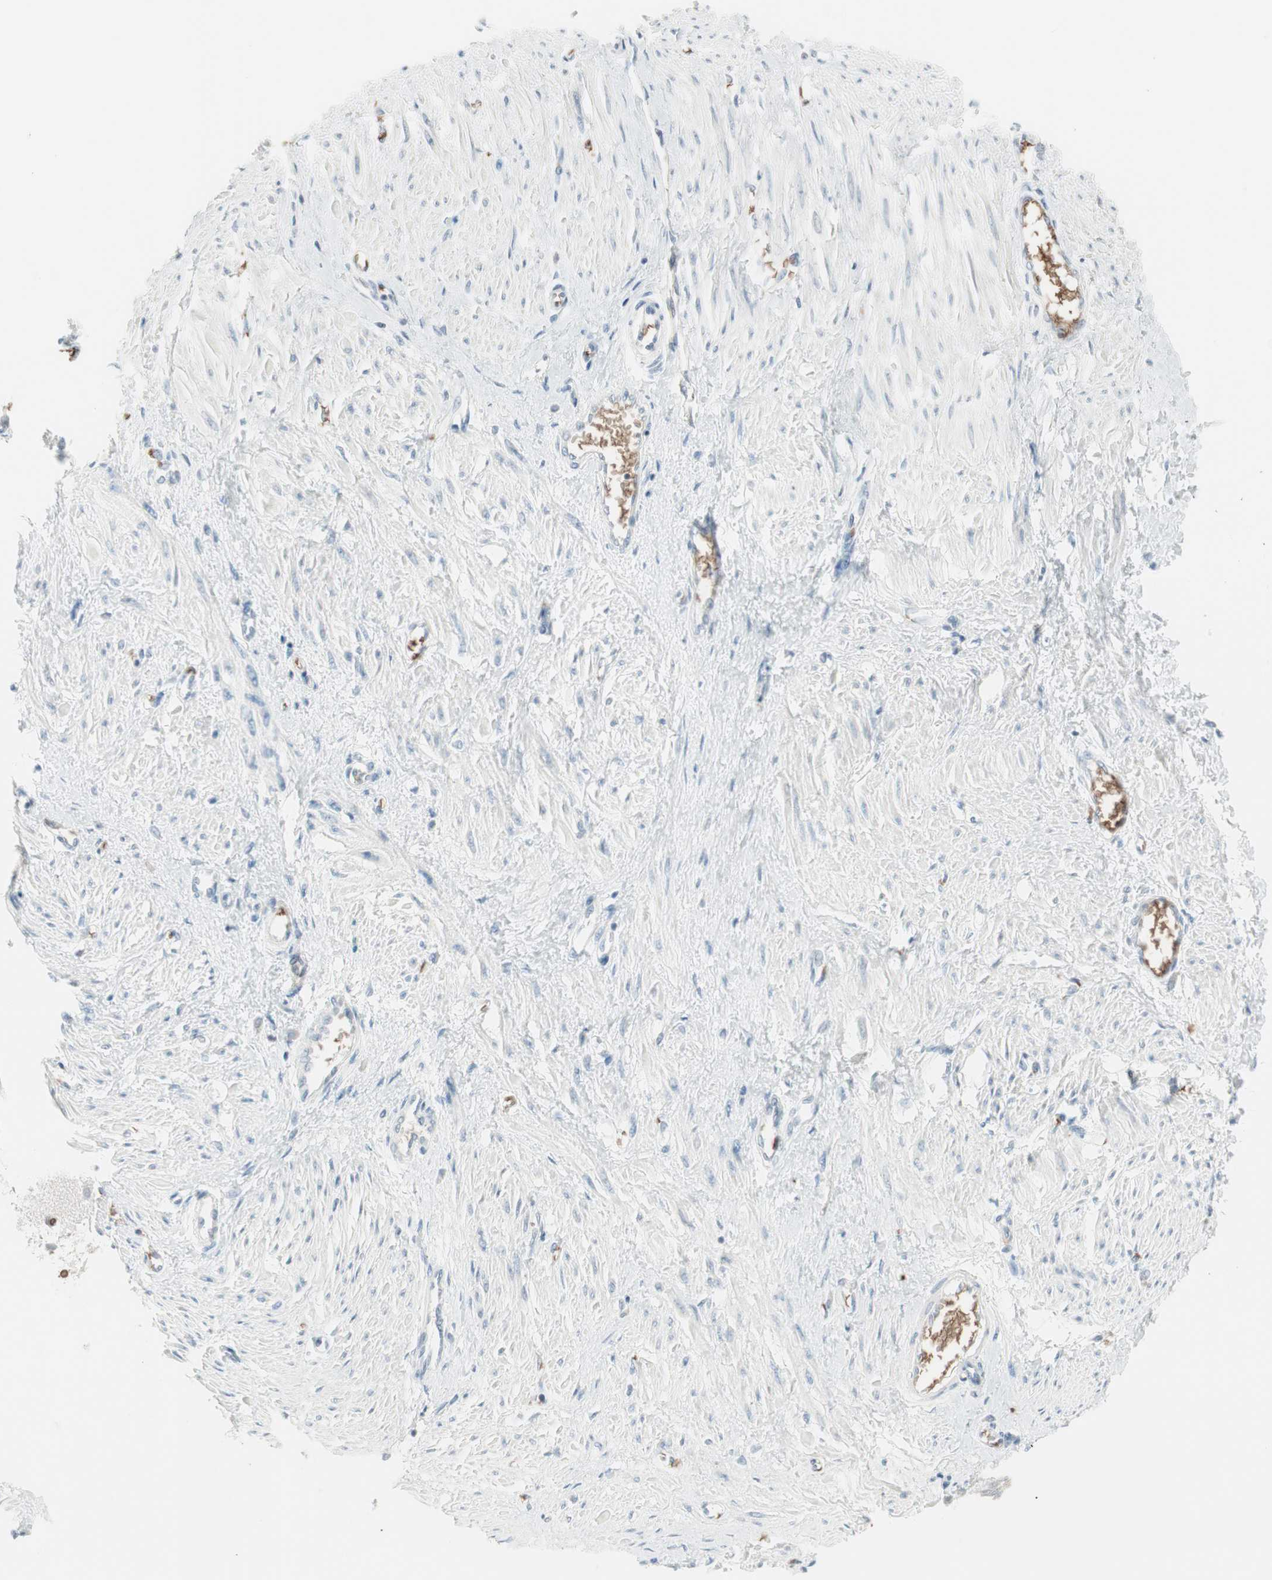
{"staining": {"intensity": "negative", "quantity": "none", "location": "none"}, "tissue": "smooth muscle", "cell_type": "Smooth muscle cells", "image_type": "normal", "snomed": [{"axis": "morphology", "description": "Normal tissue, NOS"}, {"axis": "topography", "description": "Smooth muscle"}, {"axis": "topography", "description": "Uterus"}], "caption": "This image is of normal smooth muscle stained with immunohistochemistry to label a protein in brown with the nuclei are counter-stained blue. There is no staining in smooth muscle cells.", "gene": "MAP4K1", "patient": {"sex": "female", "age": 39}}